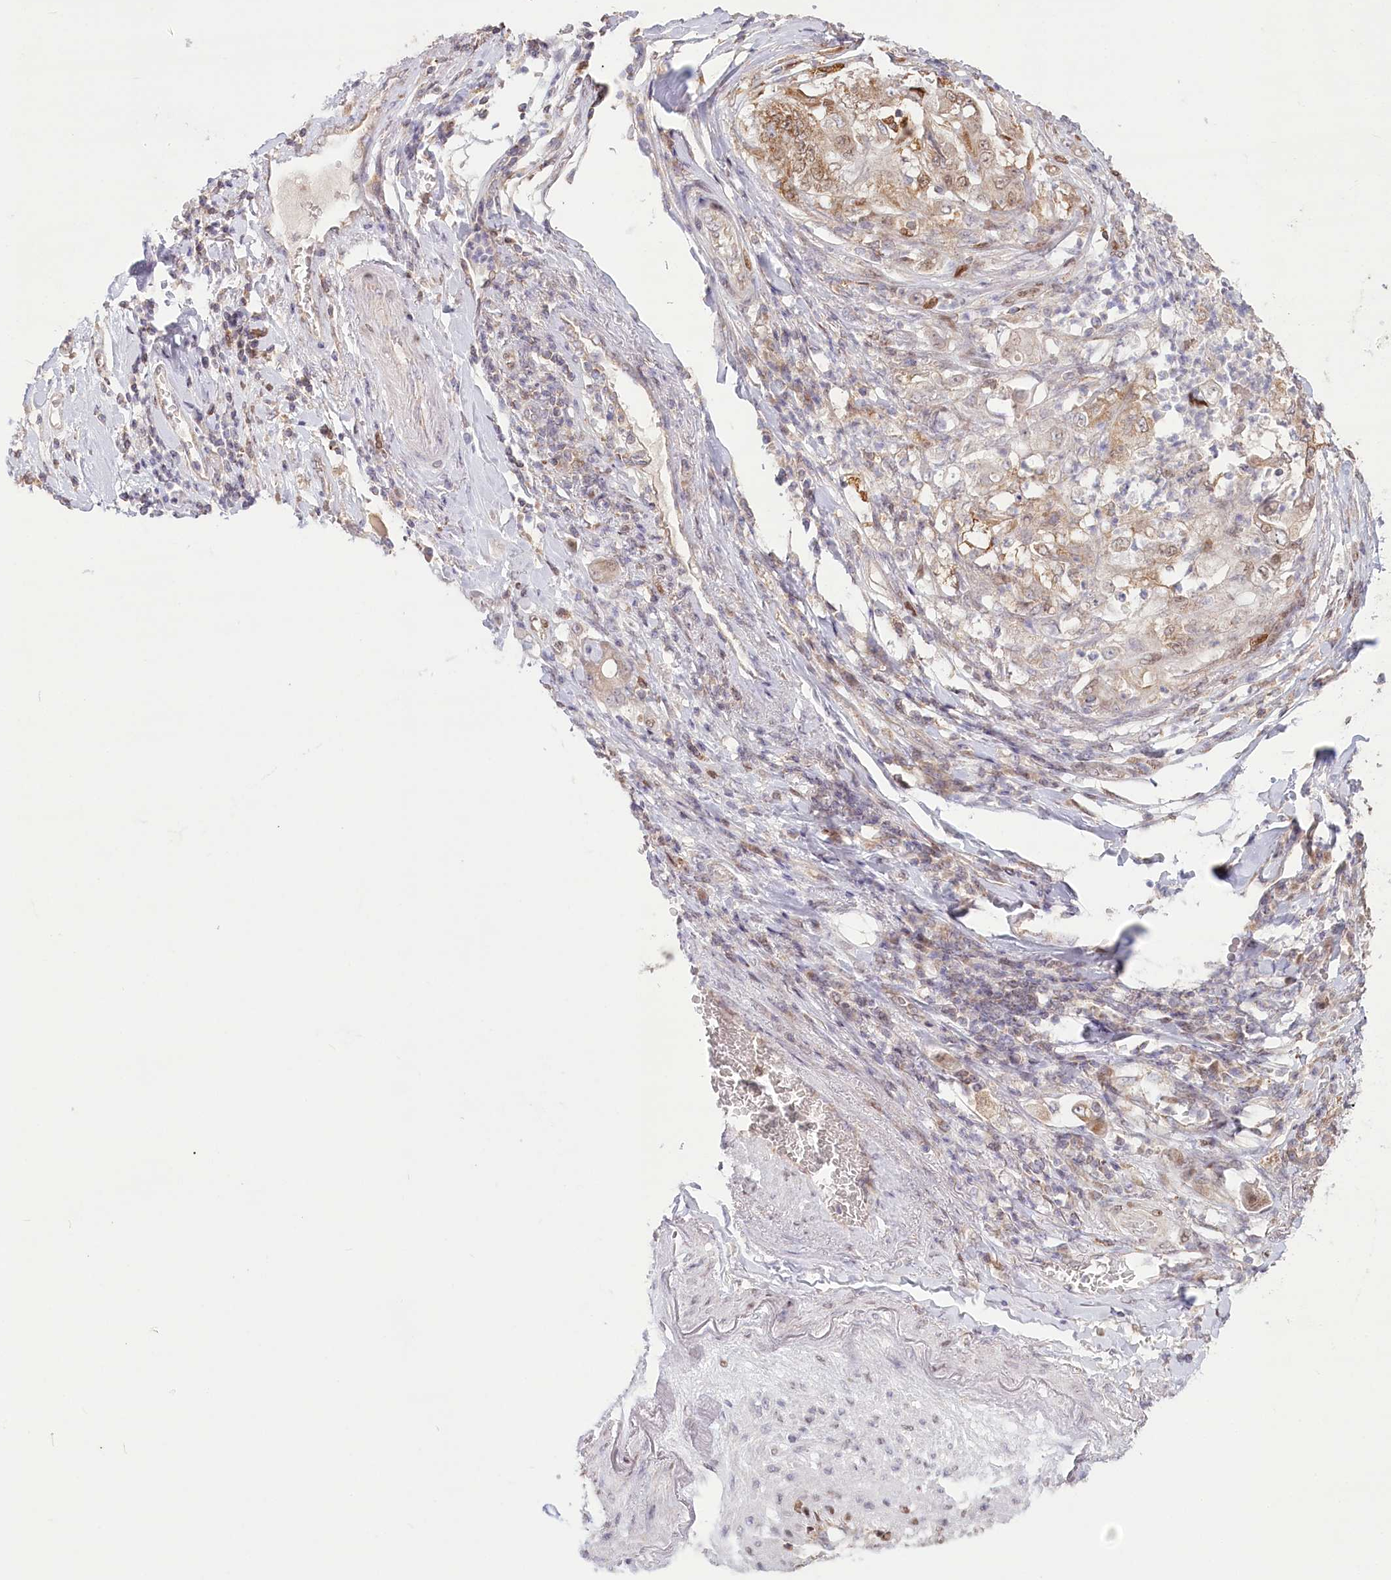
{"staining": {"intensity": "moderate", "quantity": "25%-75%", "location": "cytoplasmic/membranous"}, "tissue": "stomach cancer", "cell_type": "Tumor cells", "image_type": "cancer", "snomed": [{"axis": "morphology", "description": "Adenocarcinoma, NOS"}, {"axis": "topography", "description": "Stomach"}], "caption": "Tumor cells exhibit medium levels of moderate cytoplasmic/membranous positivity in approximately 25%-75% of cells in stomach adenocarcinoma.", "gene": "PYURF", "patient": {"sex": "female", "age": 73}}